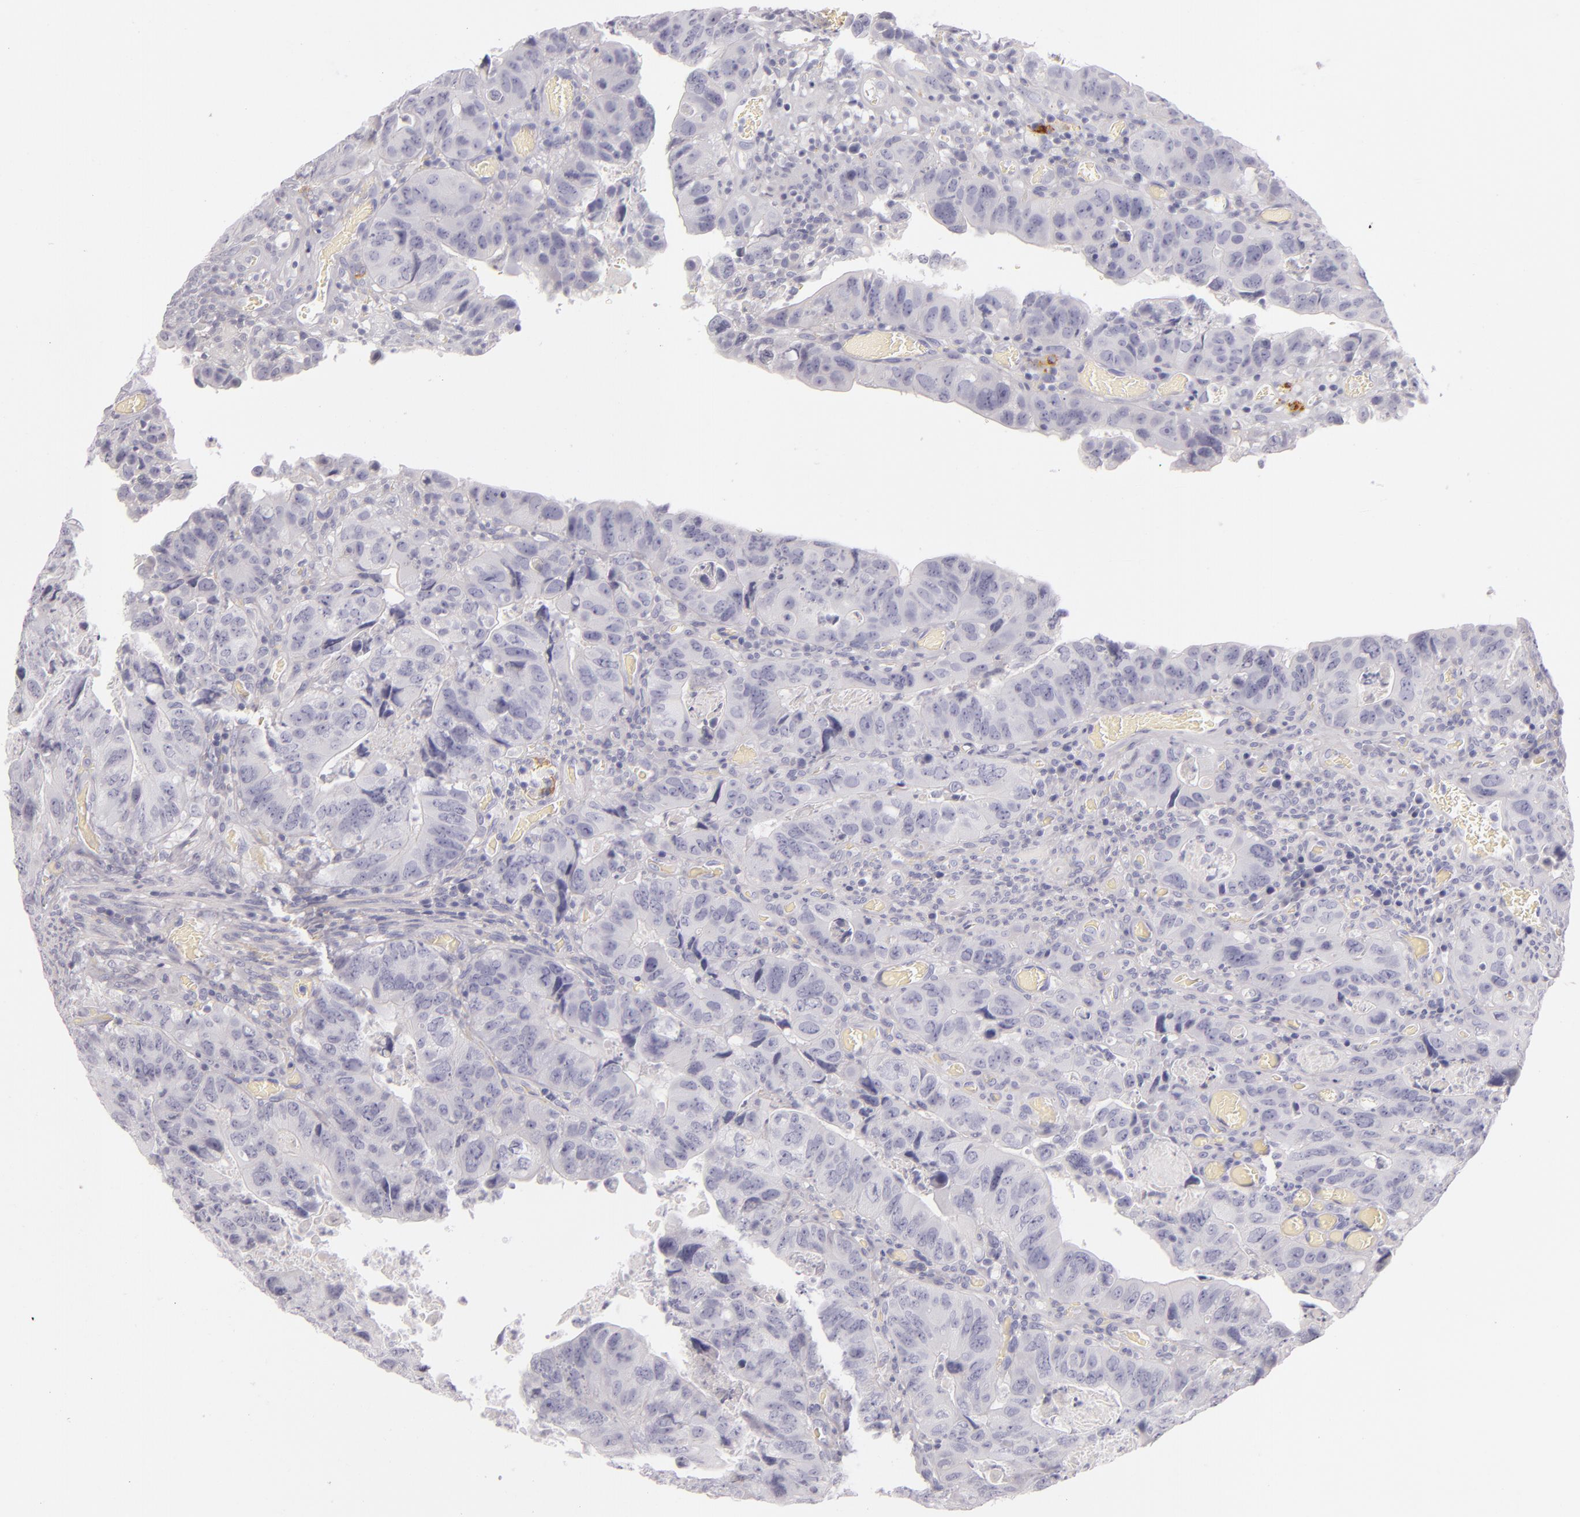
{"staining": {"intensity": "negative", "quantity": "none", "location": "none"}, "tissue": "colorectal cancer", "cell_type": "Tumor cells", "image_type": "cancer", "snomed": [{"axis": "morphology", "description": "Adenocarcinoma, NOS"}, {"axis": "topography", "description": "Rectum"}], "caption": "The micrograph demonstrates no staining of tumor cells in colorectal cancer (adenocarcinoma).", "gene": "CD207", "patient": {"sex": "female", "age": 82}}